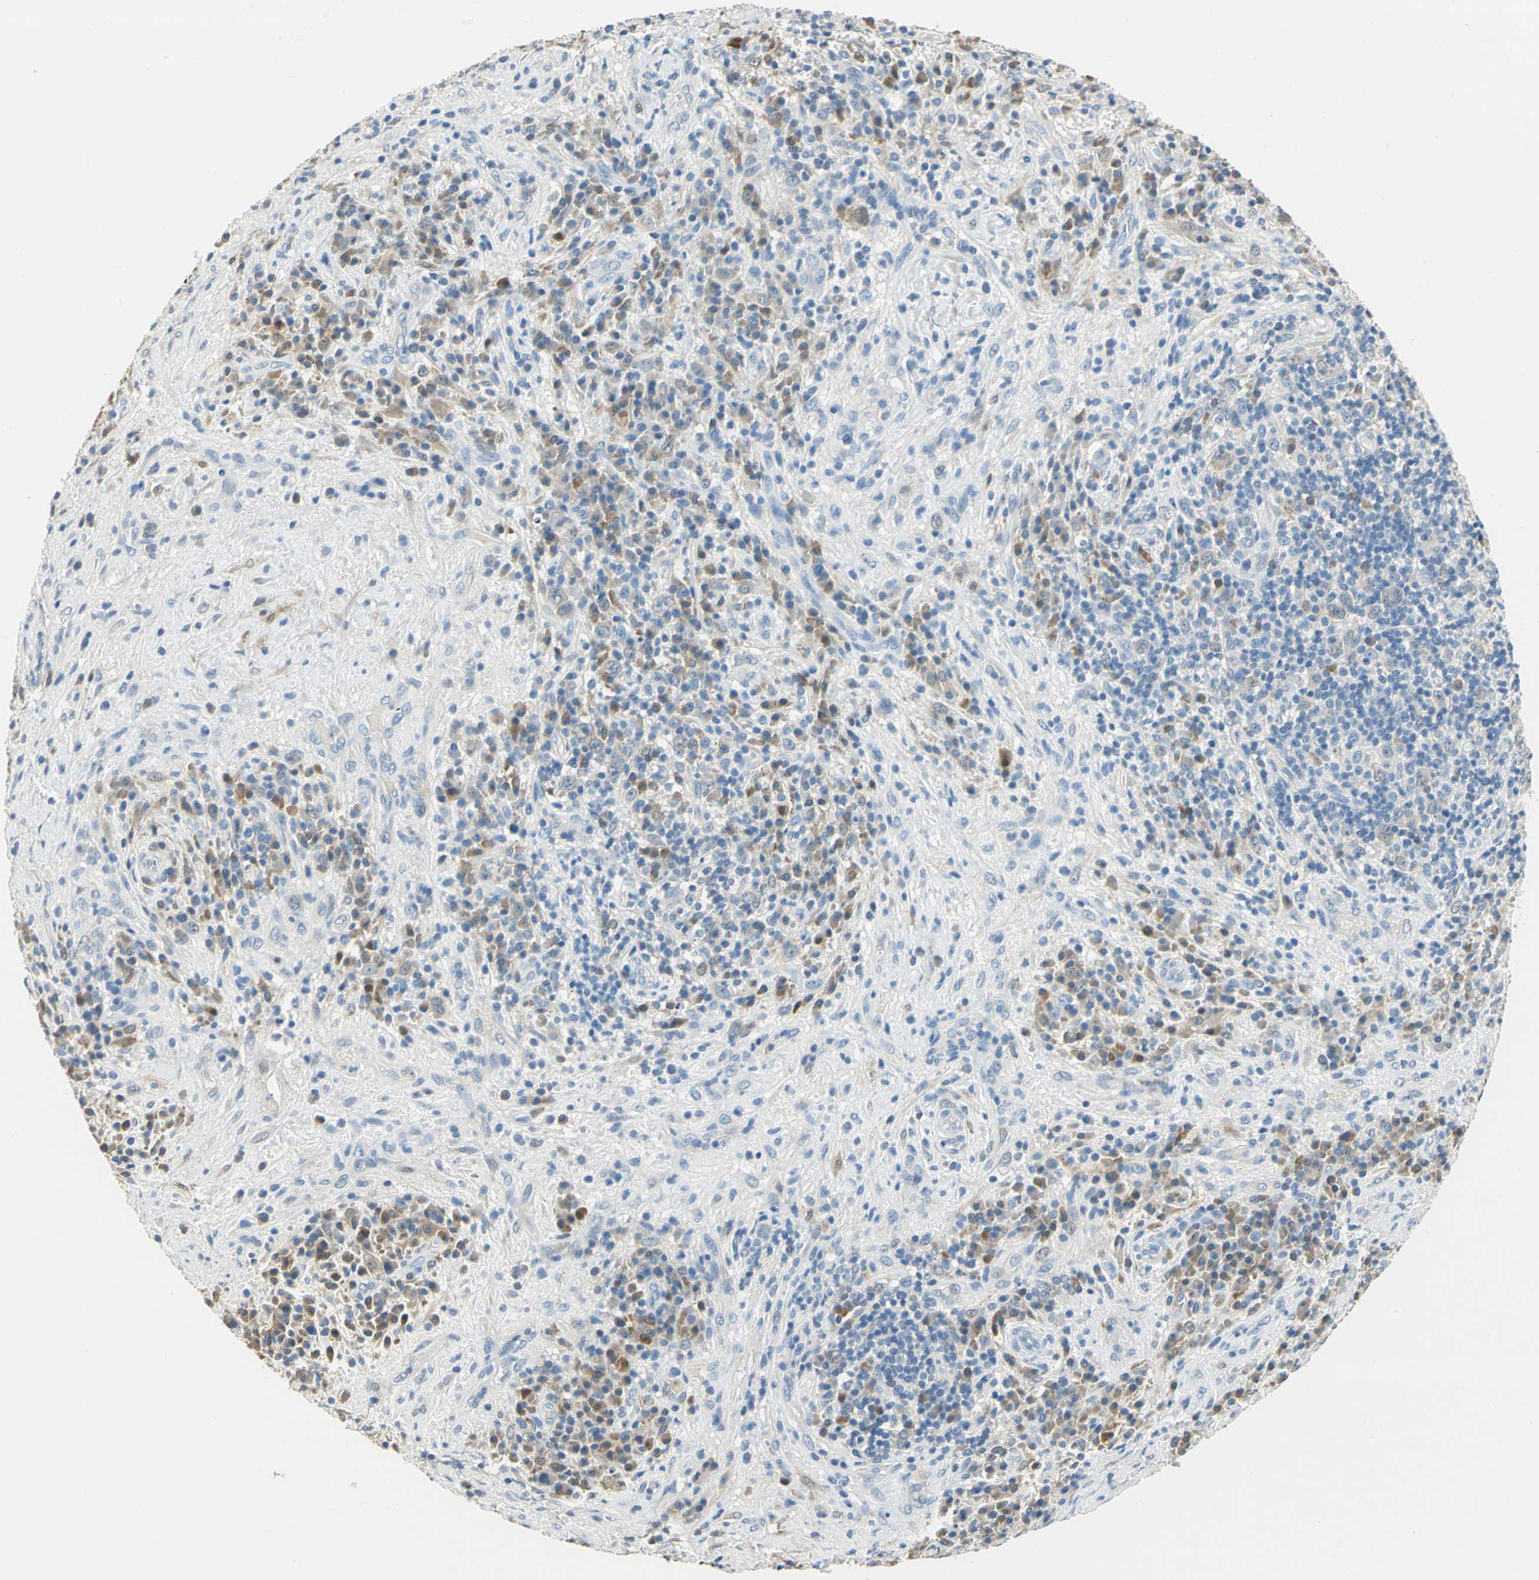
{"staining": {"intensity": "moderate", "quantity": "25%-75%", "location": "cytoplasmic/membranous"}, "tissue": "lymphoma", "cell_type": "Tumor cells", "image_type": "cancer", "snomed": [{"axis": "morphology", "description": "Hodgkin's disease, NOS"}, {"axis": "topography", "description": "Lymph node"}], "caption": "Hodgkin's disease was stained to show a protein in brown. There is medium levels of moderate cytoplasmic/membranous staining in approximately 25%-75% of tumor cells.", "gene": "UCHL1", "patient": {"sex": "female", "age": 25}}